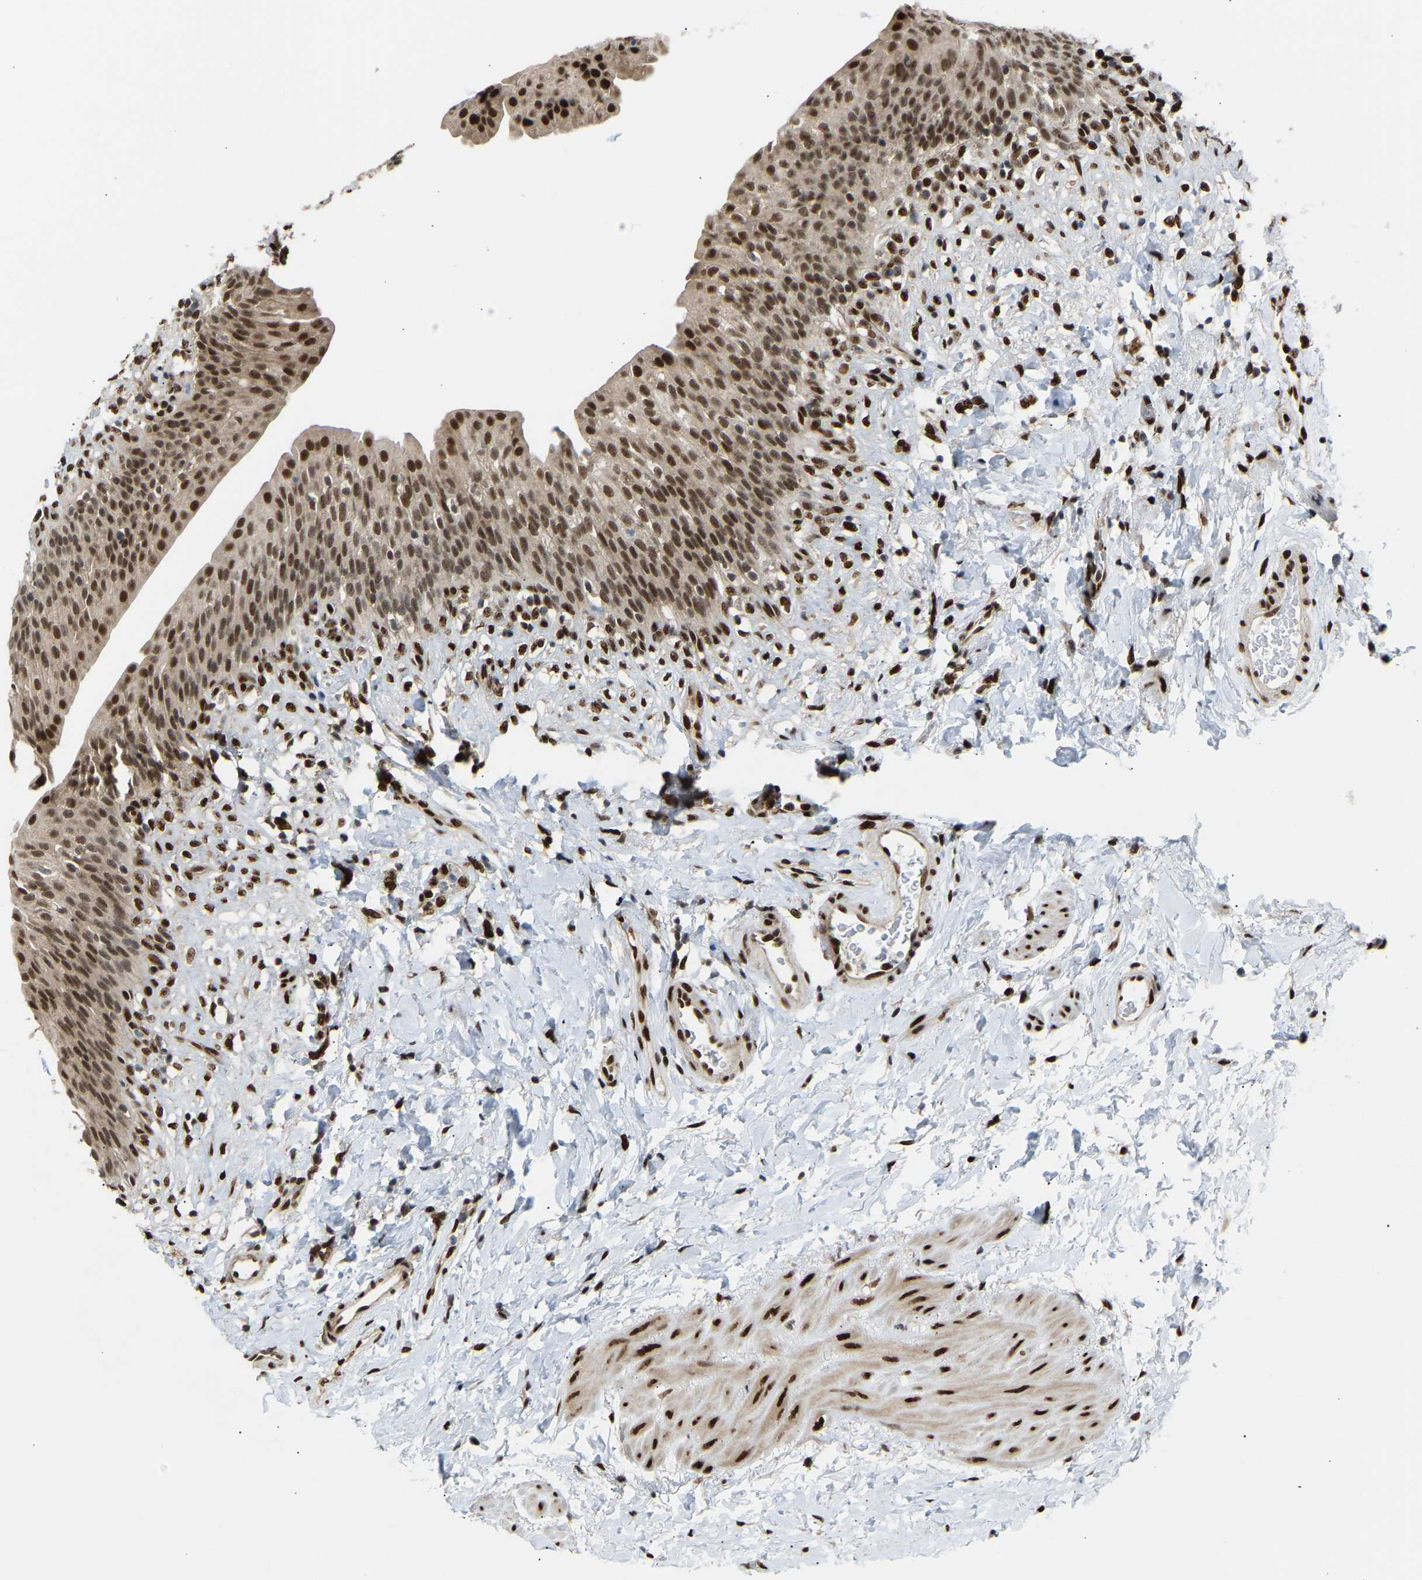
{"staining": {"intensity": "moderate", "quantity": ">75%", "location": "nuclear"}, "tissue": "urinary bladder", "cell_type": "Urothelial cells", "image_type": "normal", "snomed": [{"axis": "morphology", "description": "Normal tissue, NOS"}, {"axis": "topography", "description": "Urinary bladder"}], "caption": "Immunohistochemical staining of normal urinary bladder exhibits moderate nuclear protein expression in approximately >75% of urothelial cells. (brown staining indicates protein expression, while blue staining denotes nuclei).", "gene": "SSBP2", "patient": {"sex": "female", "age": 79}}